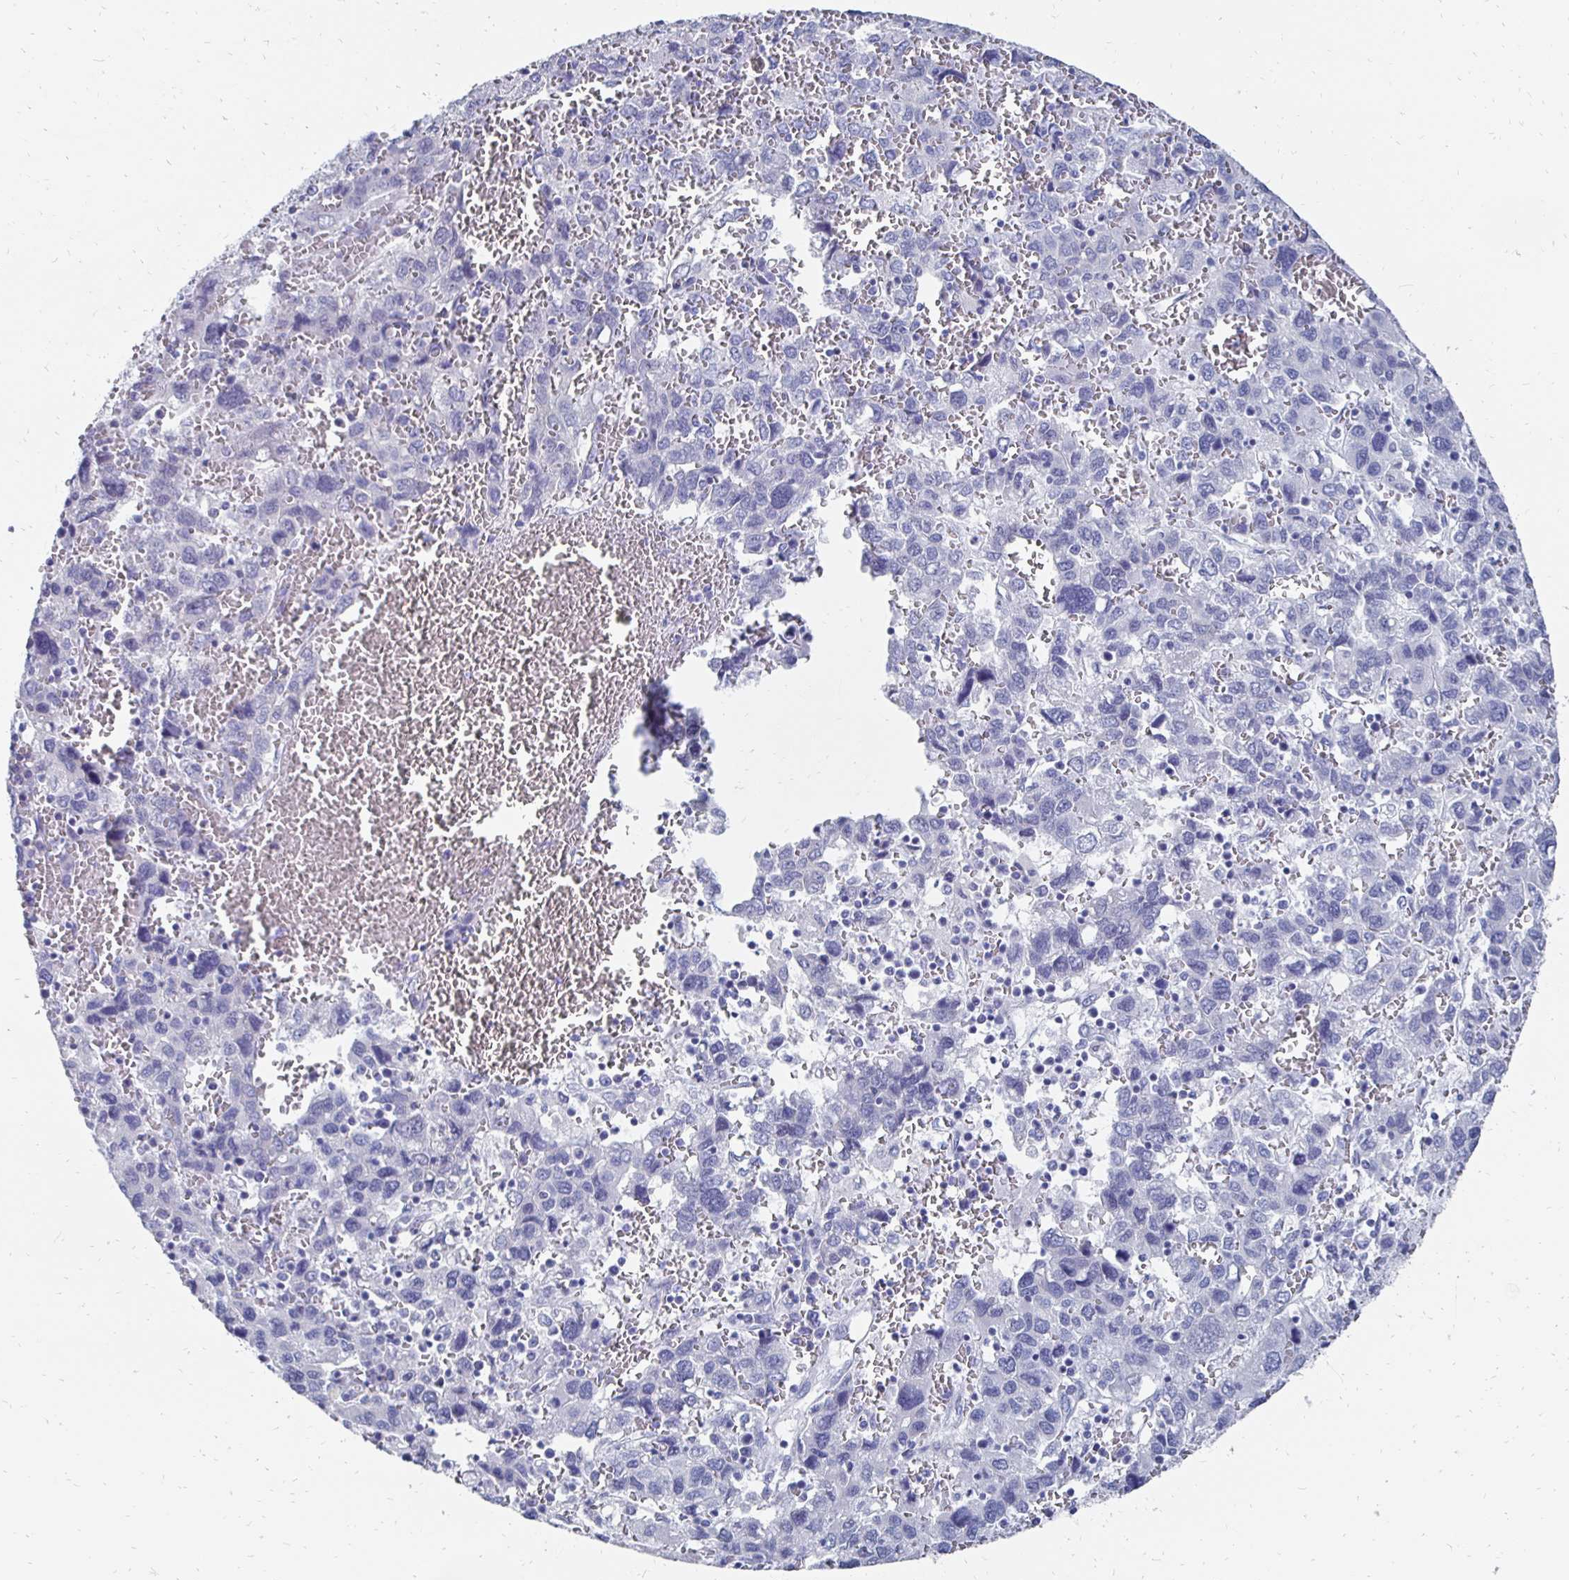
{"staining": {"intensity": "negative", "quantity": "none", "location": "none"}, "tissue": "liver cancer", "cell_type": "Tumor cells", "image_type": "cancer", "snomed": [{"axis": "morphology", "description": "Carcinoma, Hepatocellular, NOS"}, {"axis": "topography", "description": "Liver"}], "caption": "The immunohistochemistry image has no significant positivity in tumor cells of liver hepatocellular carcinoma tissue.", "gene": "SYCP3", "patient": {"sex": "male", "age": 69}}